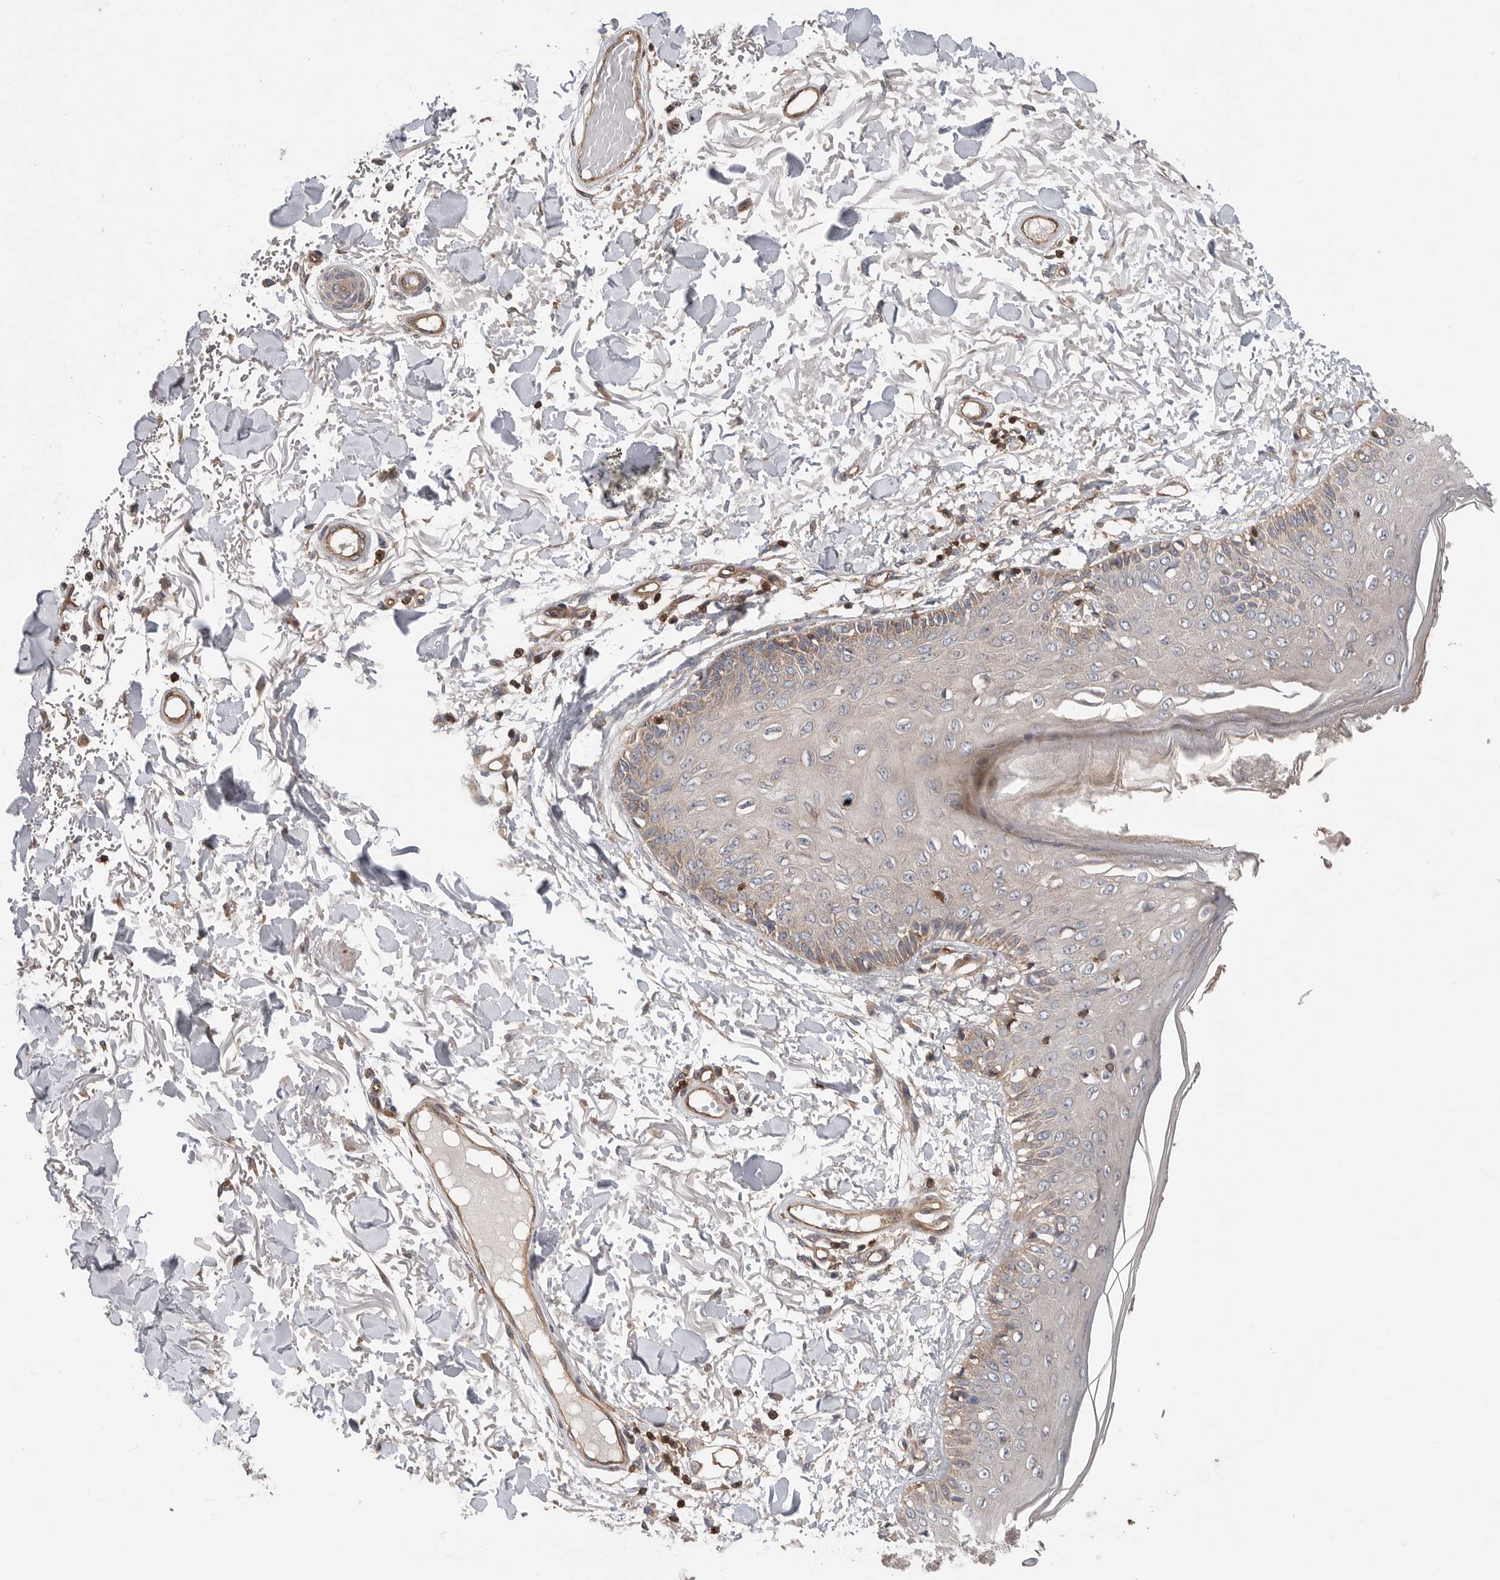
{"staining": {"intensity": "weak", "quantity": ">75%", "location": "cytoplasmic/membranous"}, "tissue": "skin", "cell_type": "Fibroblasts", "image_type": "normal", "snomed": [{"axis": "morphology", "description": "Normal tissue, NOS"}, {"axis": "morphology", "description": "Squamous cell carcinoma, NOS"}, {"axis": "topography", "description": "Skin"}, {"axis": "topography", "description": "Peripheral nerve tissue"}], "caption": "A low amount of weak cytoplasmic/membranous staining is identified in approximately >75% of fibroblasts in normal skin. The protein of interest is shown in brown color, while the nuclei are stained blue.", "gene": "PRKCH", "patient": {"sex": "male", "age": 83}}